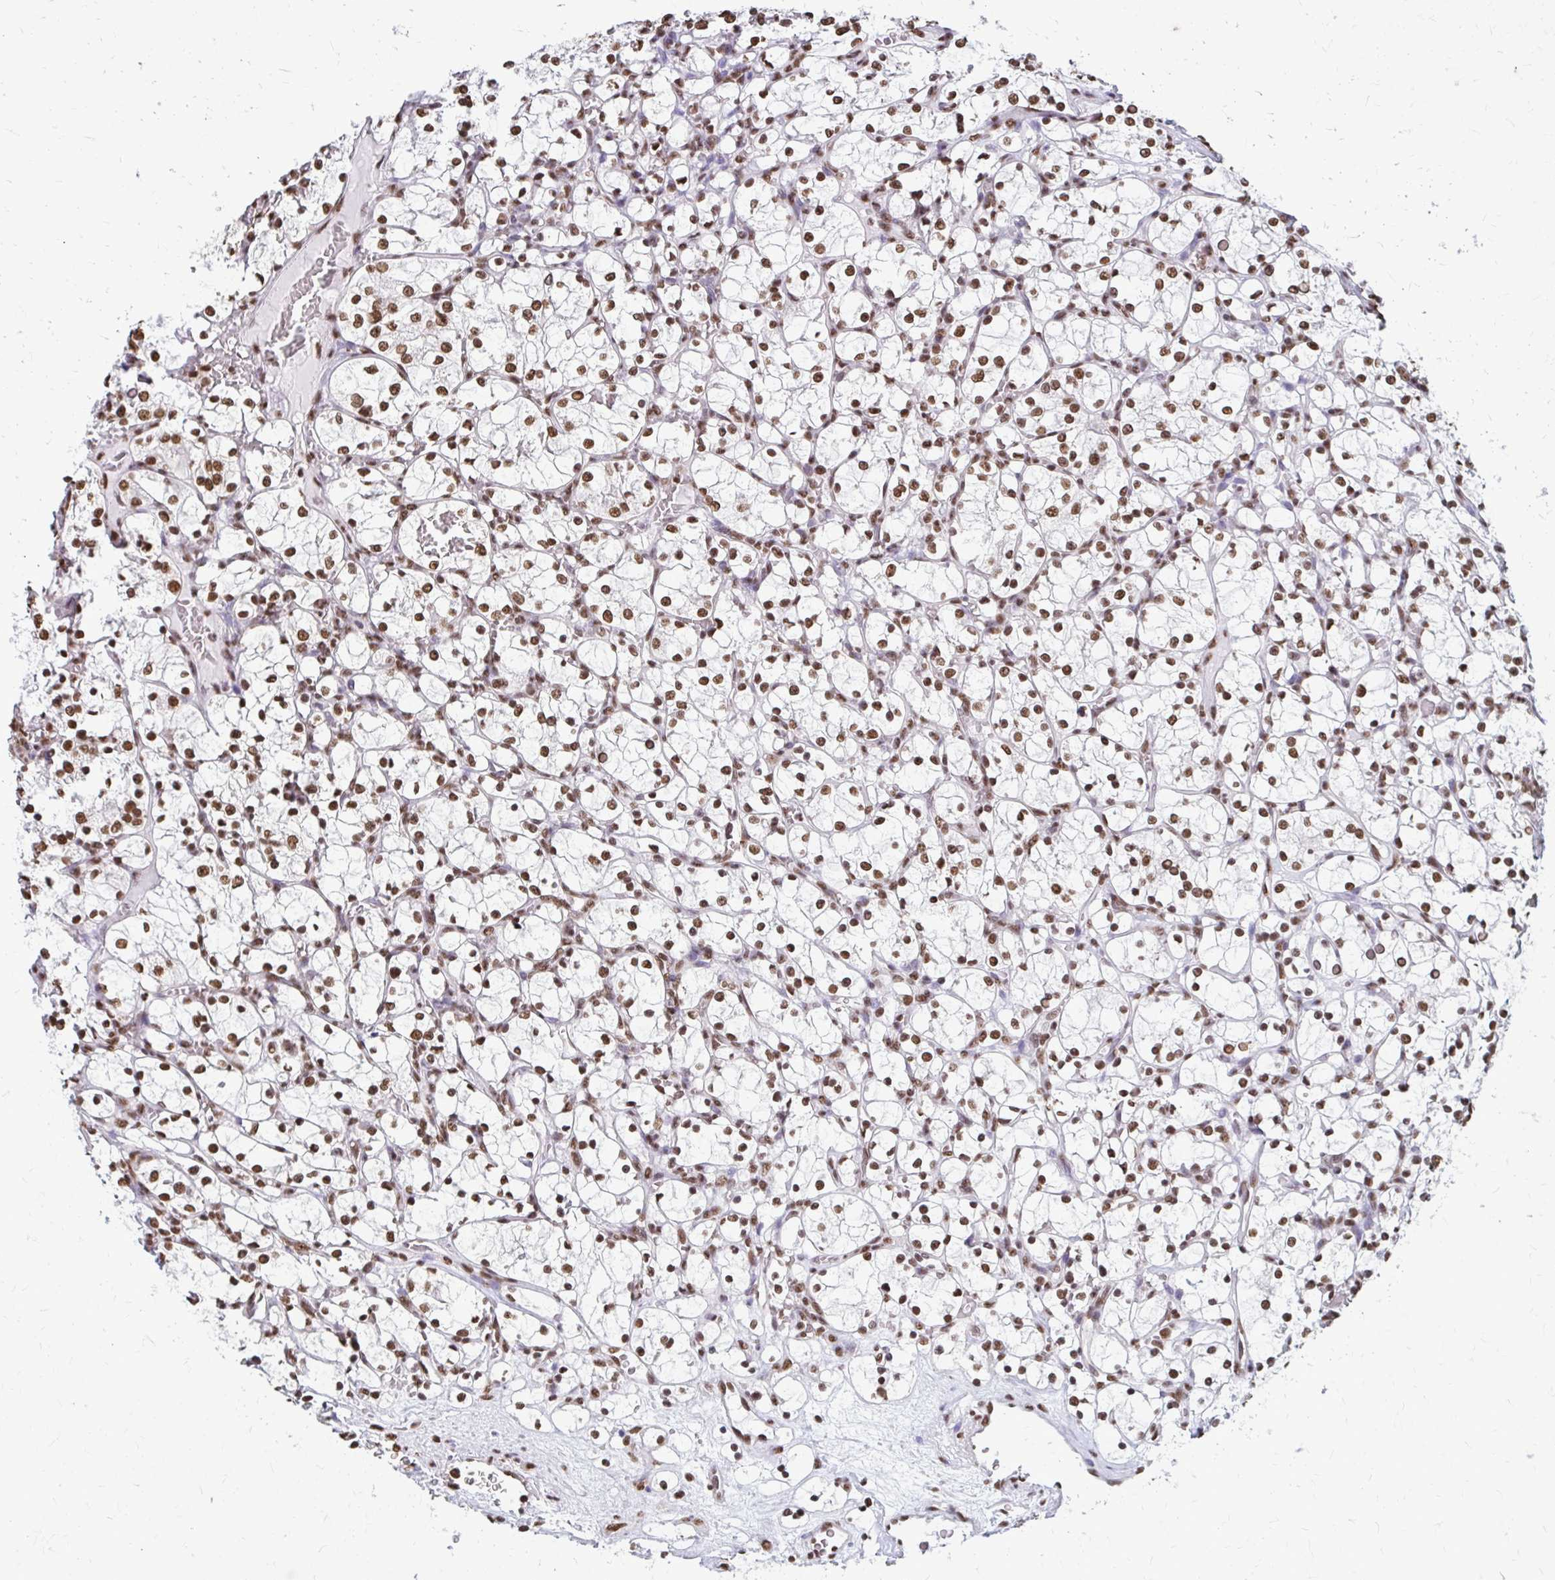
{"staining": {"intensity": "moderate", "quantity": ">75%", "location": "nuclear"}, "tissue": "renal cancer", "cell_type": "Tumor cells", "image_type": "cancer", "snomed": [{"axis": "morphology", "description": "Adenocarcinoma, NOS"}, {"axis": "topography", "description": "Kidney"}], "caption": "Immunohistochemical staining of human renal adenocarcinoma shows moderate nuclear protein expression in about >75% of tumor cells. The protein is shown in brown color, while the nuclei are stained blue.", "gene": "SNRPA", "patient": {"sex": "female", "age": 69}}